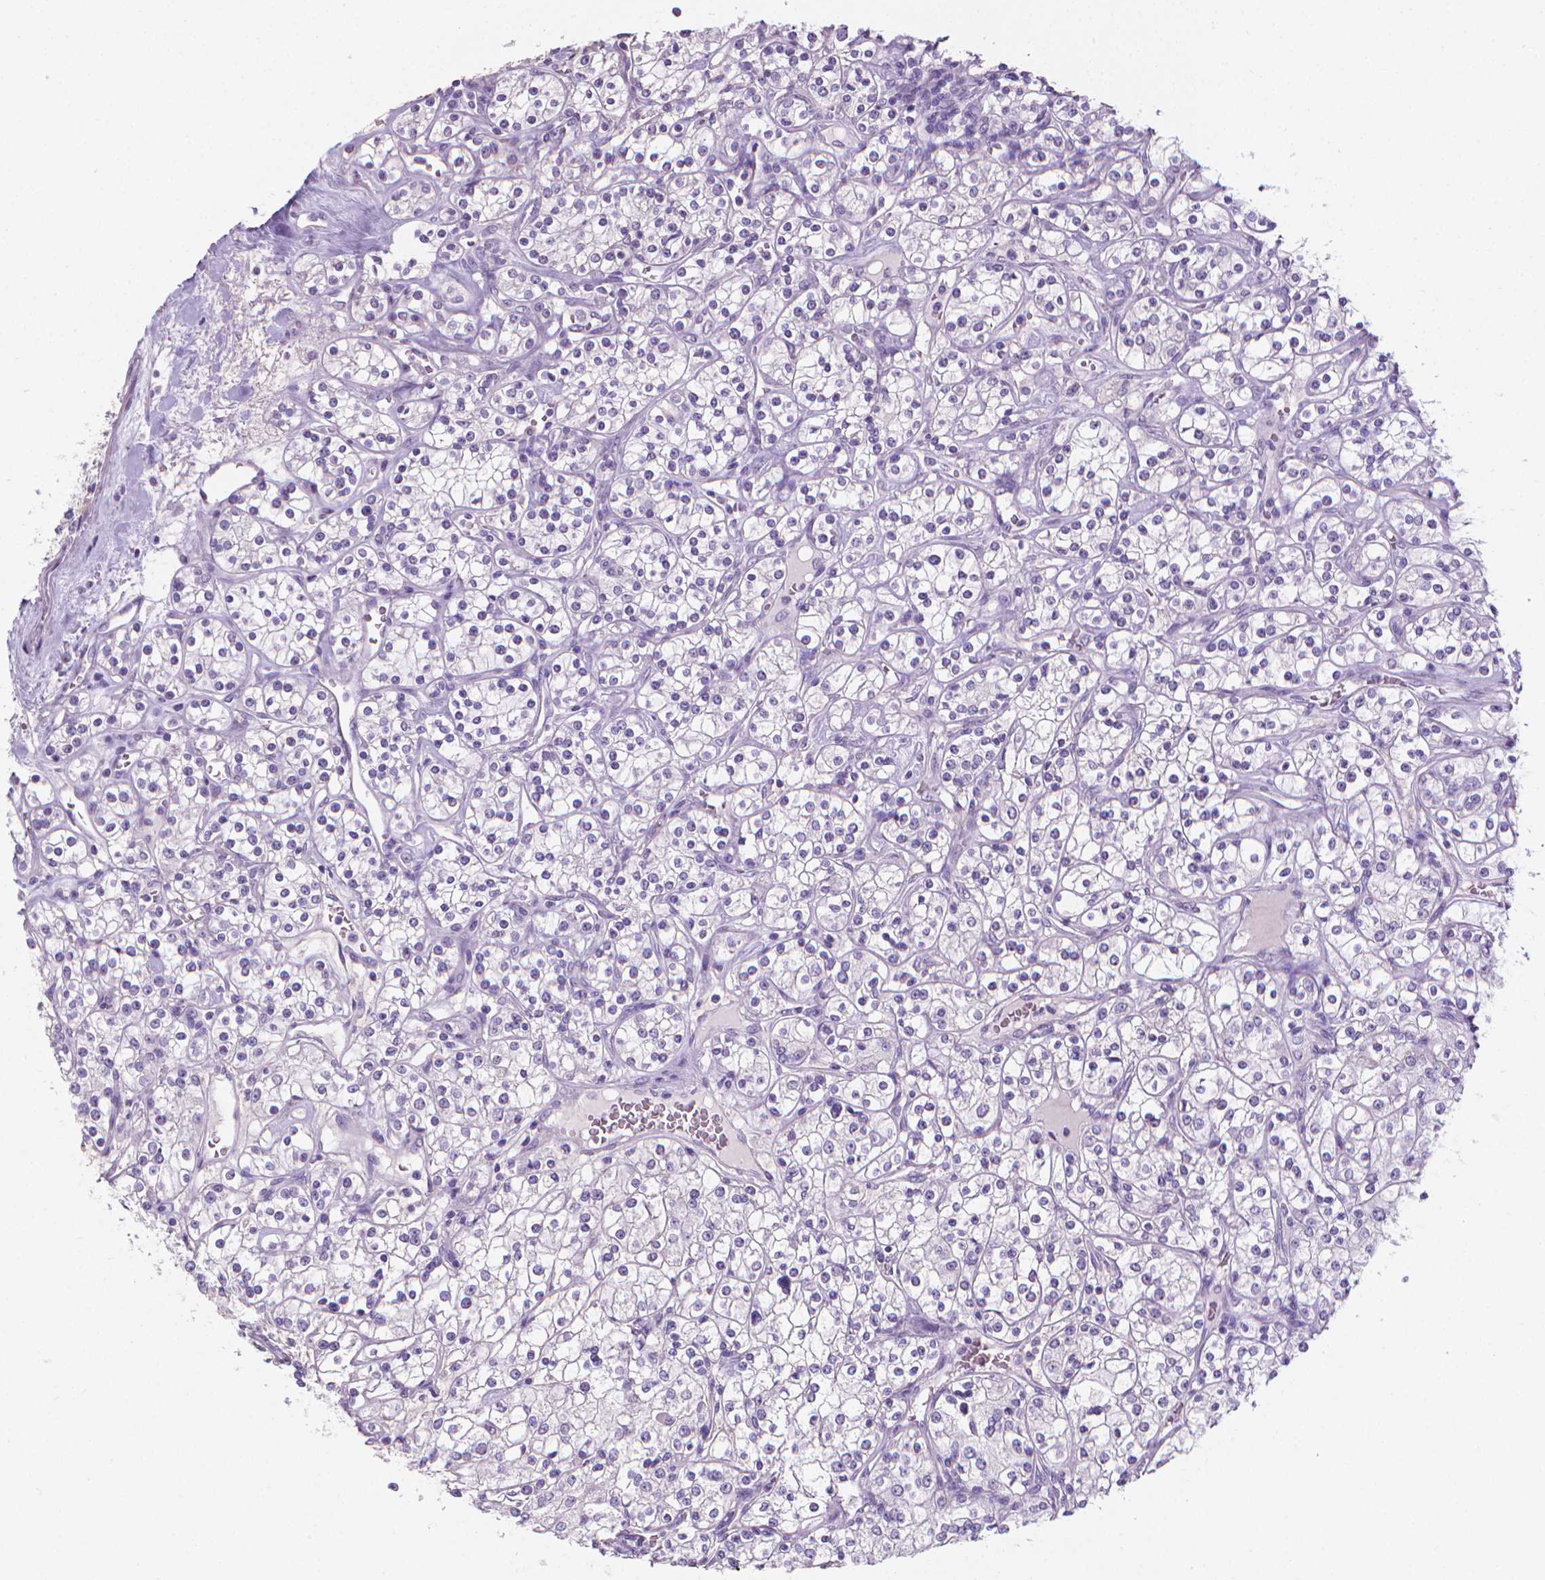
{"staining": {"intensity": "negative", "quantity": "none", "location": "none"}, "tissue": "renal cancer", "cell_type": "Tumor cells", "image_type": "cancer", "snomed": [{"axis": "morphology", "description": "Adenocarcinoma, NOS"}, {"axis": "topography", "description": "Kidney"}], "caption": "The image demonstrates no staining of tumor cells in renal cancer.", "gene": "XPNPEP2", "patient": {"sex": "male", "age": 77}}